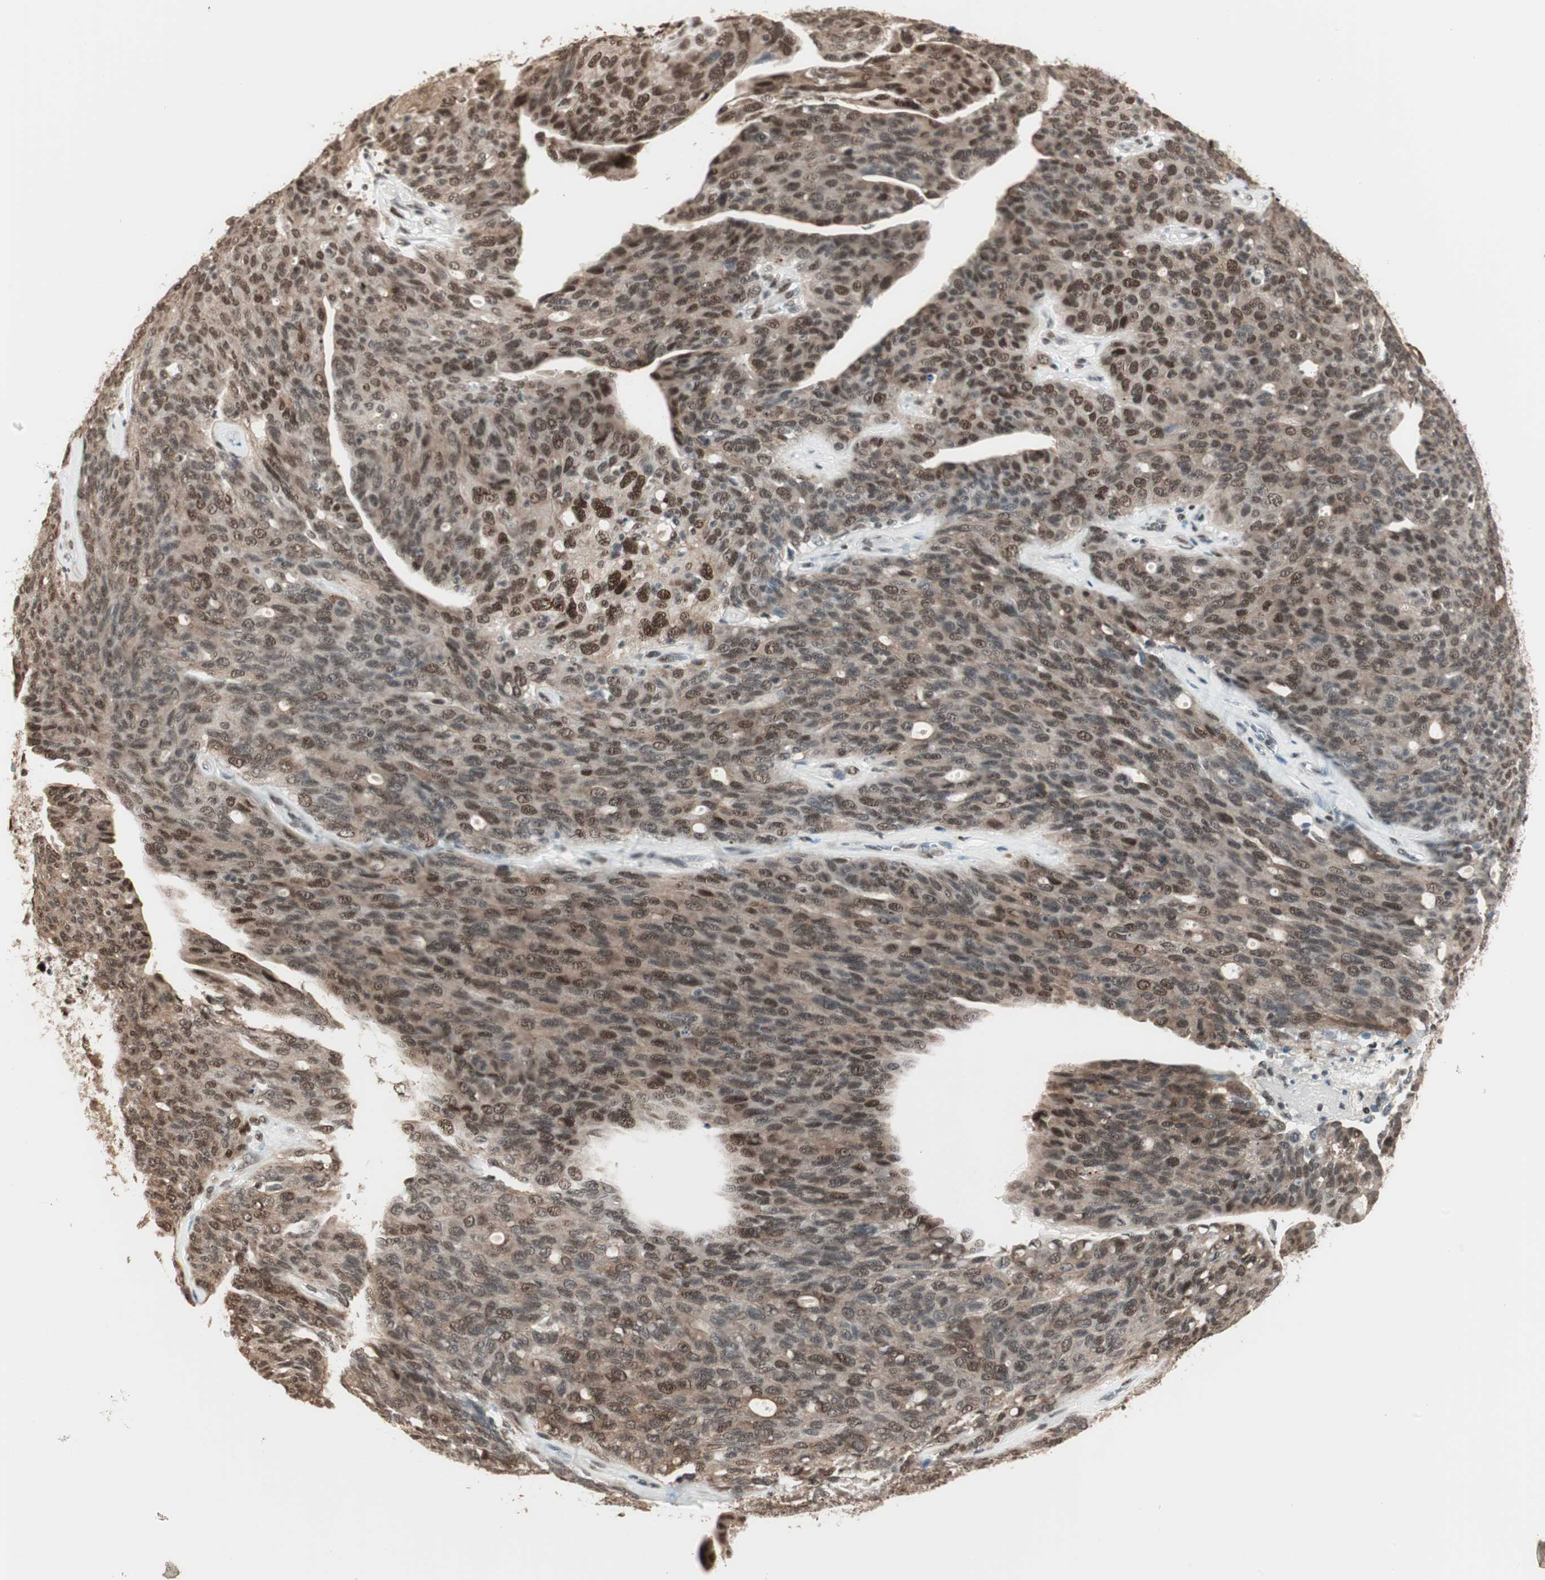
{"staining": {"intensity": "moderate", "quantity": ">75%", "location": "nuclear"}, "tissue": "ovarian cancer", "cell_type": "Tumor cells", "image_type": "cancer", "snomed": [{"axis": "morphology", "description": "Carcinoma, endometroid"}, {"axis": "topography", "description": "Ovary"}], "caption": "Endometroid carcinoma (ovarian) tissue shows moderate nuclear expression in about >75% of tumor cells The staining was performed using DAB (3,3'-diaminobenzidine) to visualize the protein expression in brown, while the nuclei were stained in blue with hematoxylin (Magnification: 20x).", "gene": "SMARCE1", "patient": {"sex": "female", "age": 60}}